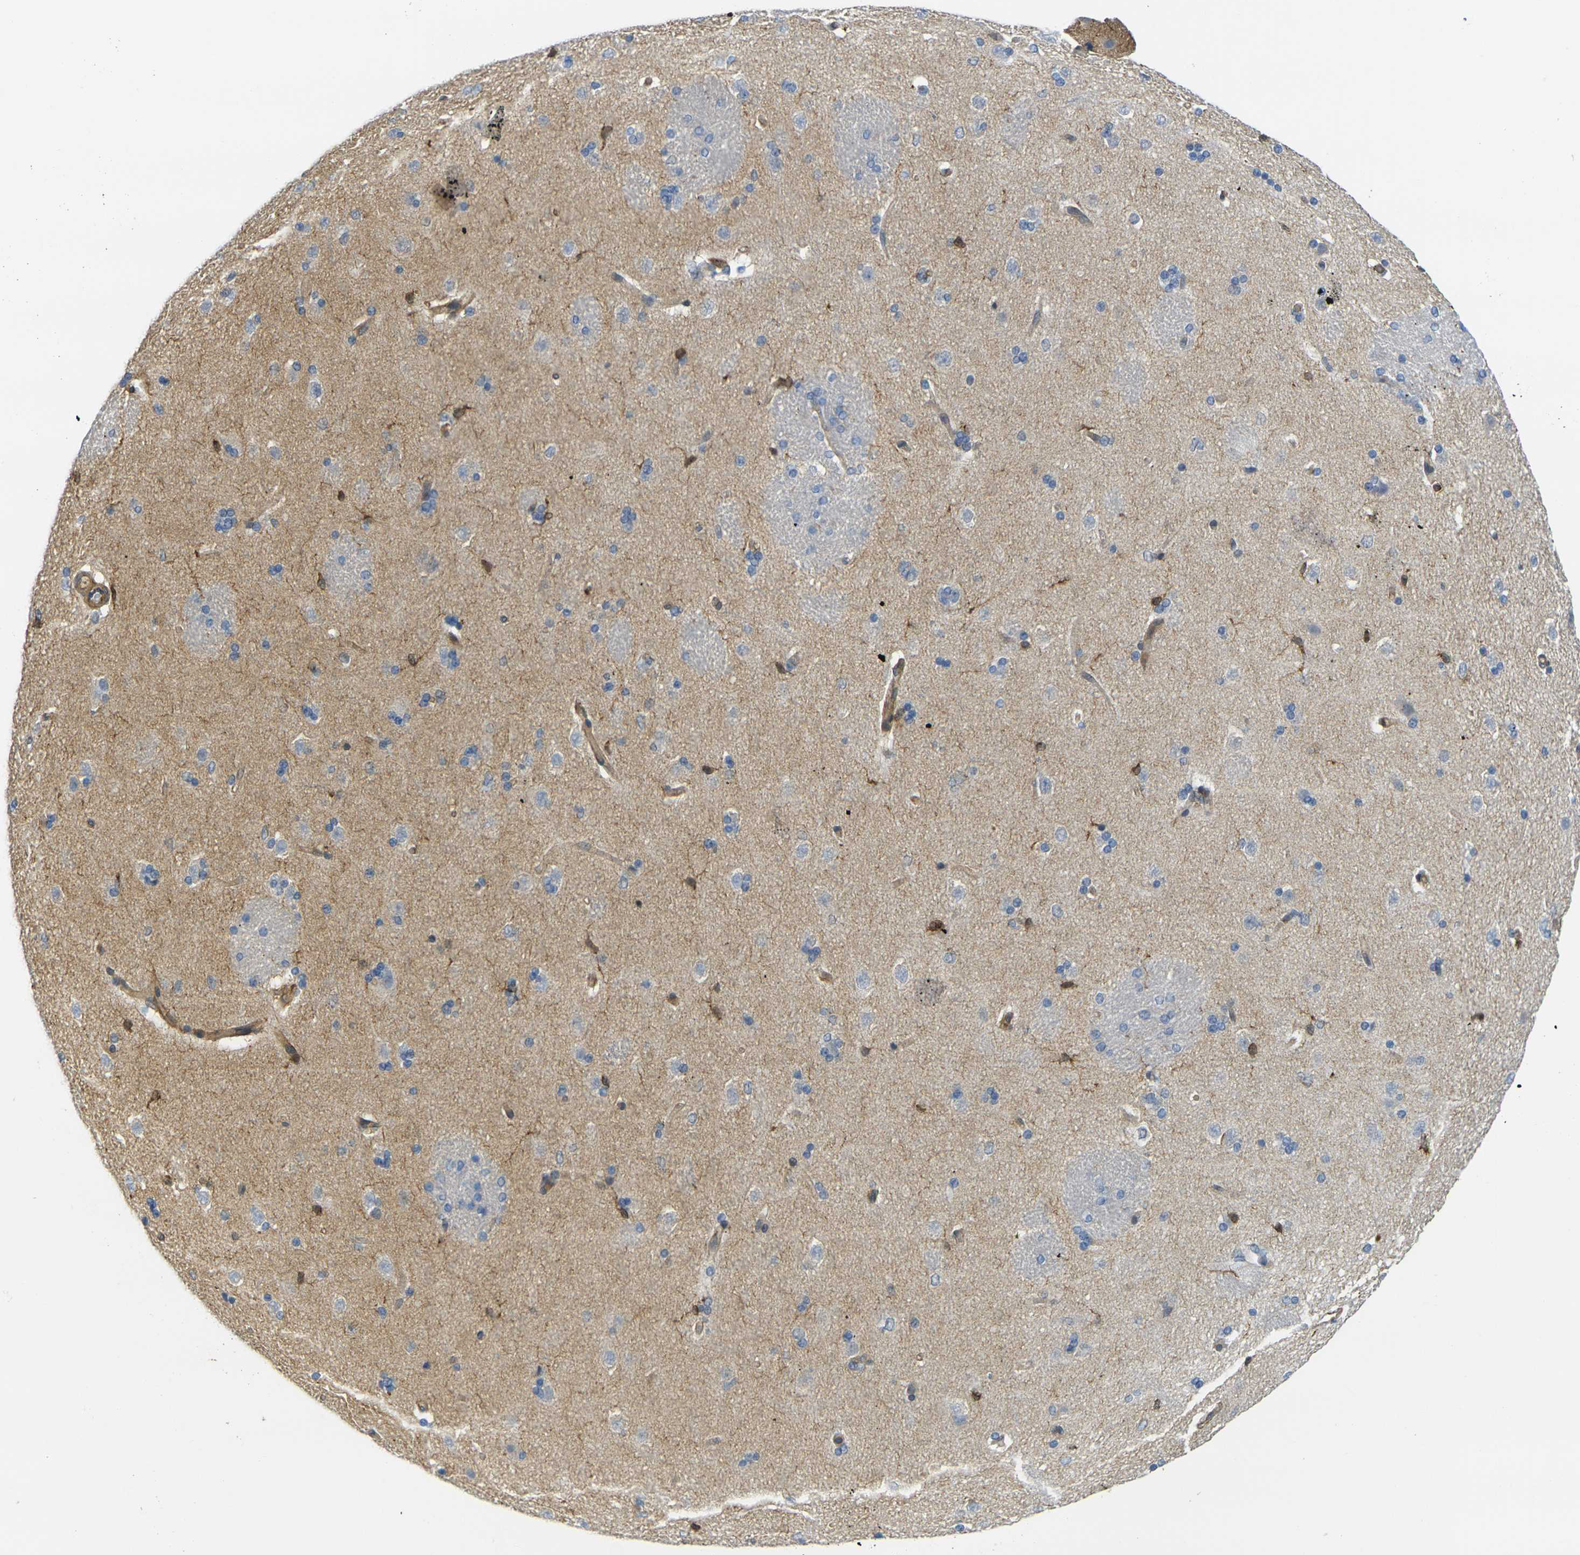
{"staining": {"intensity": "moderate", "quantity": "<25%", "location": "cytoplasmic/membranous"}, "tissue": "caudate", "cell_type": "Glial cells", "image_type": "normal", "snomed": [{"axis": "morphology", "description": "Normal tissue, NOS"}, {"axis": "topography", "description": "Lateral ventricle wall"}], "caption": "An immunohistochemistry image of unremarkable tissue is shown. Protein staining in brown highlights moderate cytoplasmic/membranous positivity in caudate within glial cells.", "gene": "LASP1", "patient": {"sex": "female", "age": 19}}